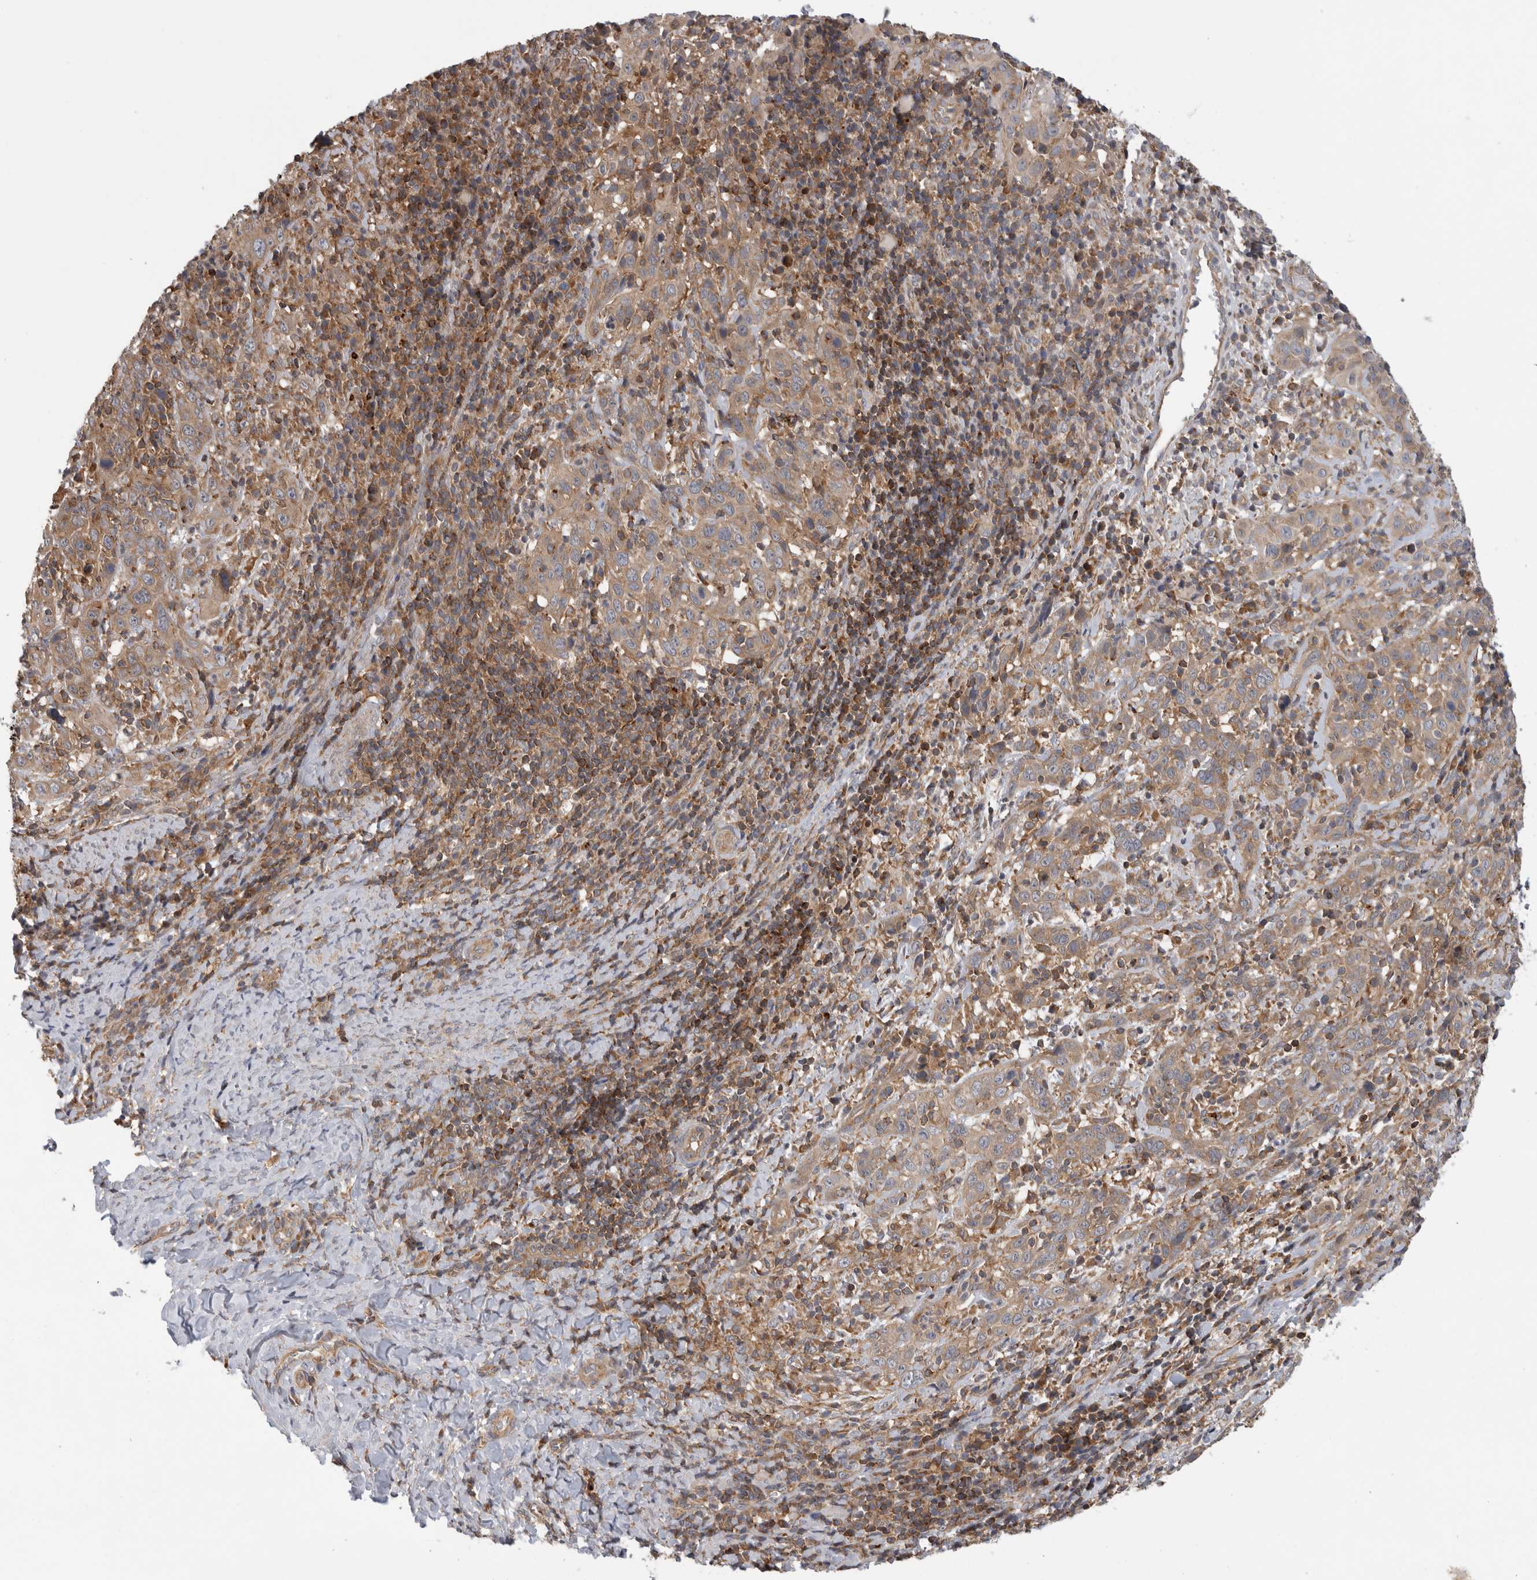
{"staining": {"intensity": "moderate", "quantity": ">75%", "location": "cytoplasmic/membranous"}, "tissue": "cervical cancer", "cell_type": "Tumor cells", "image_type": "cancer", "snomed": [{"axis": "morphology", "description": "Squamous cell carcinoma, NOS"}, {"axis": "topography", "description": "Cervix"}], "caption": "Protein staining displays moderate cytoplasmic/membranous positivity in approximately >75% of tumor cells in cervical cancer (squamous cell carcinoma).", "gene": "GRIK2", "patient": {"sex": "female", "age": 46}}